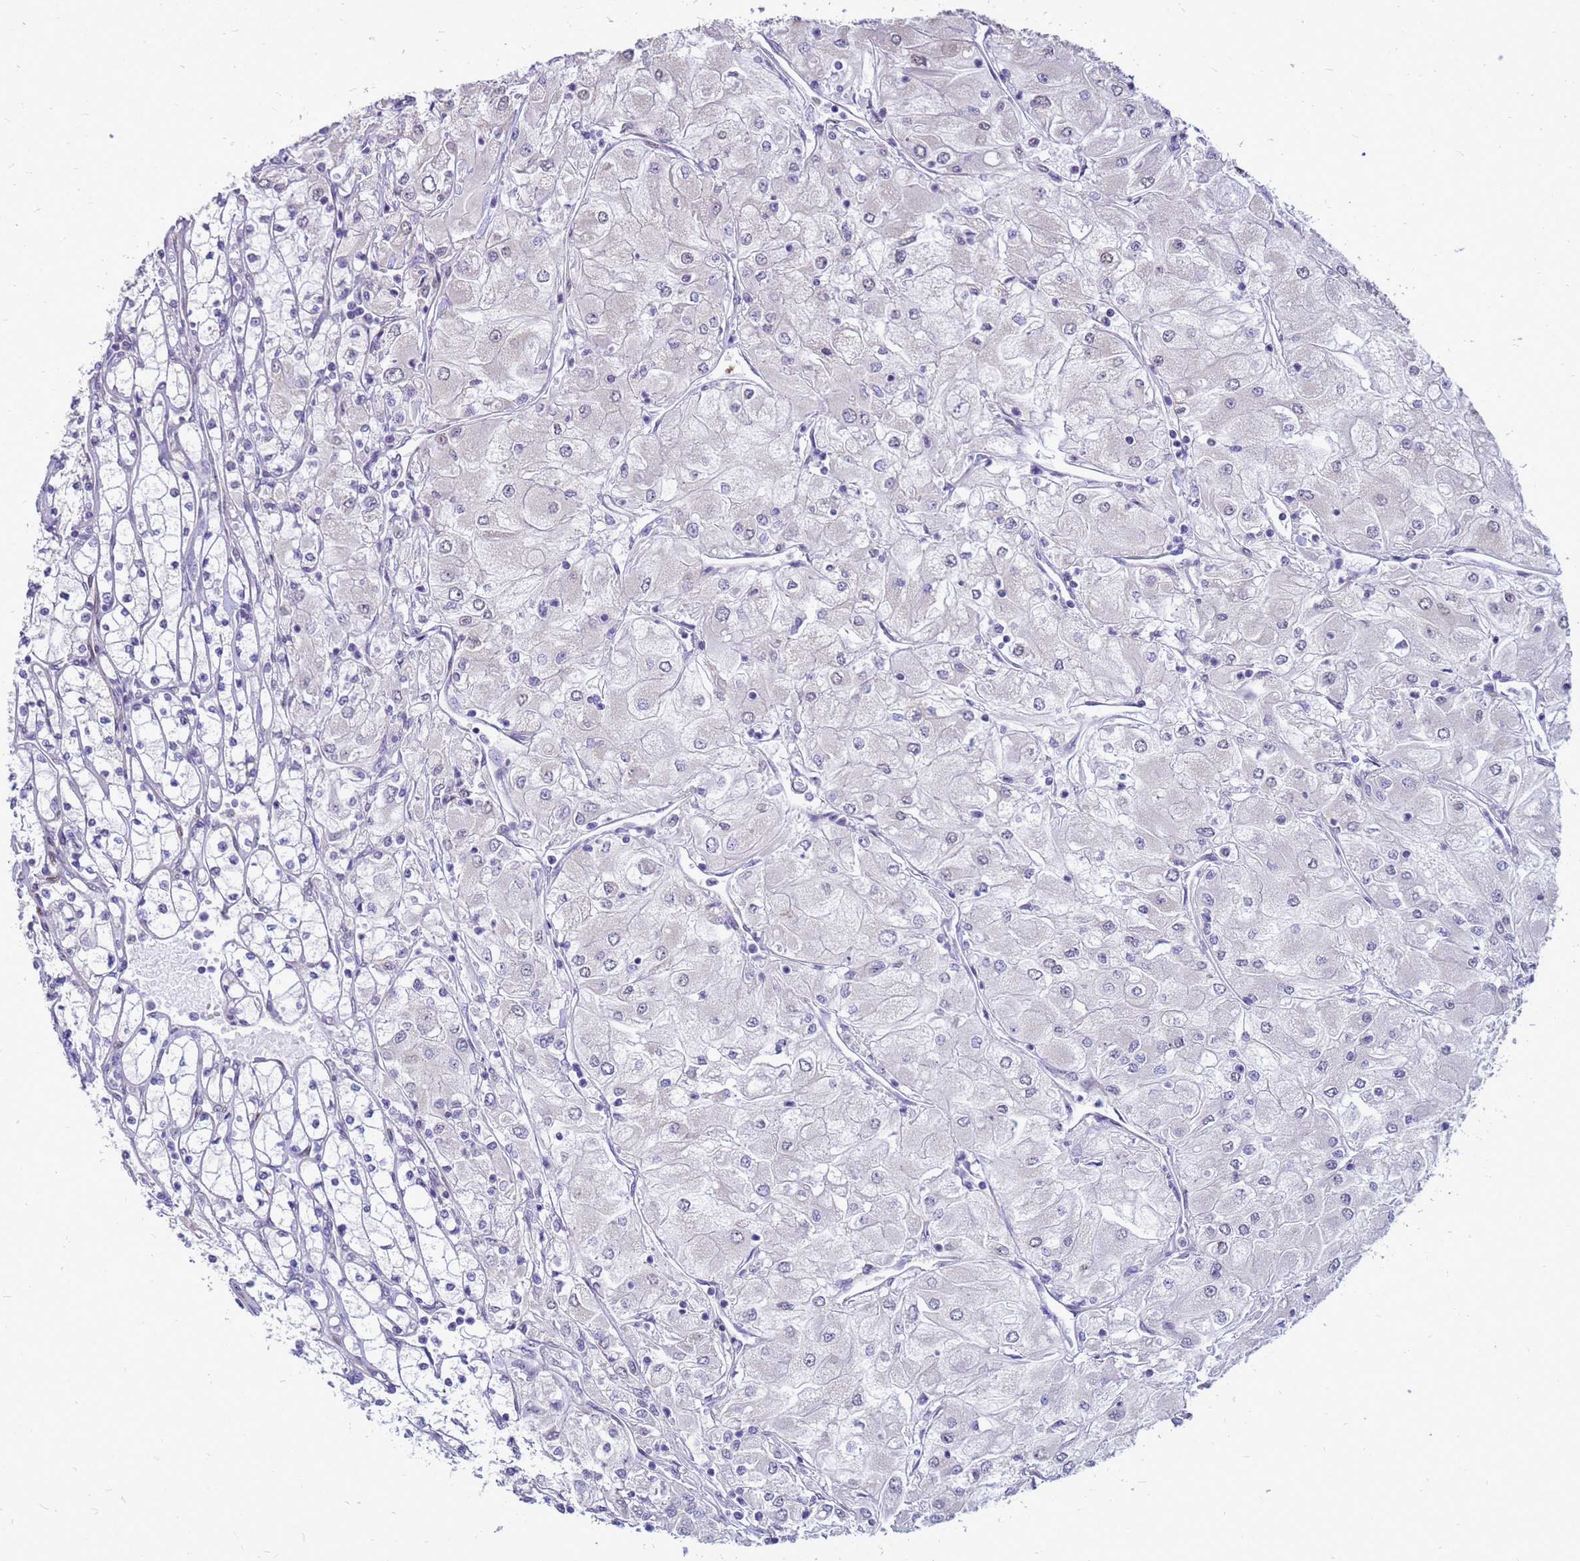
{"staining": {"intensity": "negative", "quantity": "none", "location": "none"}, "tissue": "renal cancer", "cell_type": "Tumor cells", "image_type": "cancer", "snomed": [{"axis": "morphology", "description": "Adenocarcinoma, NOS"}, {"axis": "topography", "description": "Kidney"}], "caption": "Tumor cells show no significant protein expression in renal cancer (adenocarcinoma).", "gene": "RSPO1", "patient": {"sex": "male", "age": 80}}